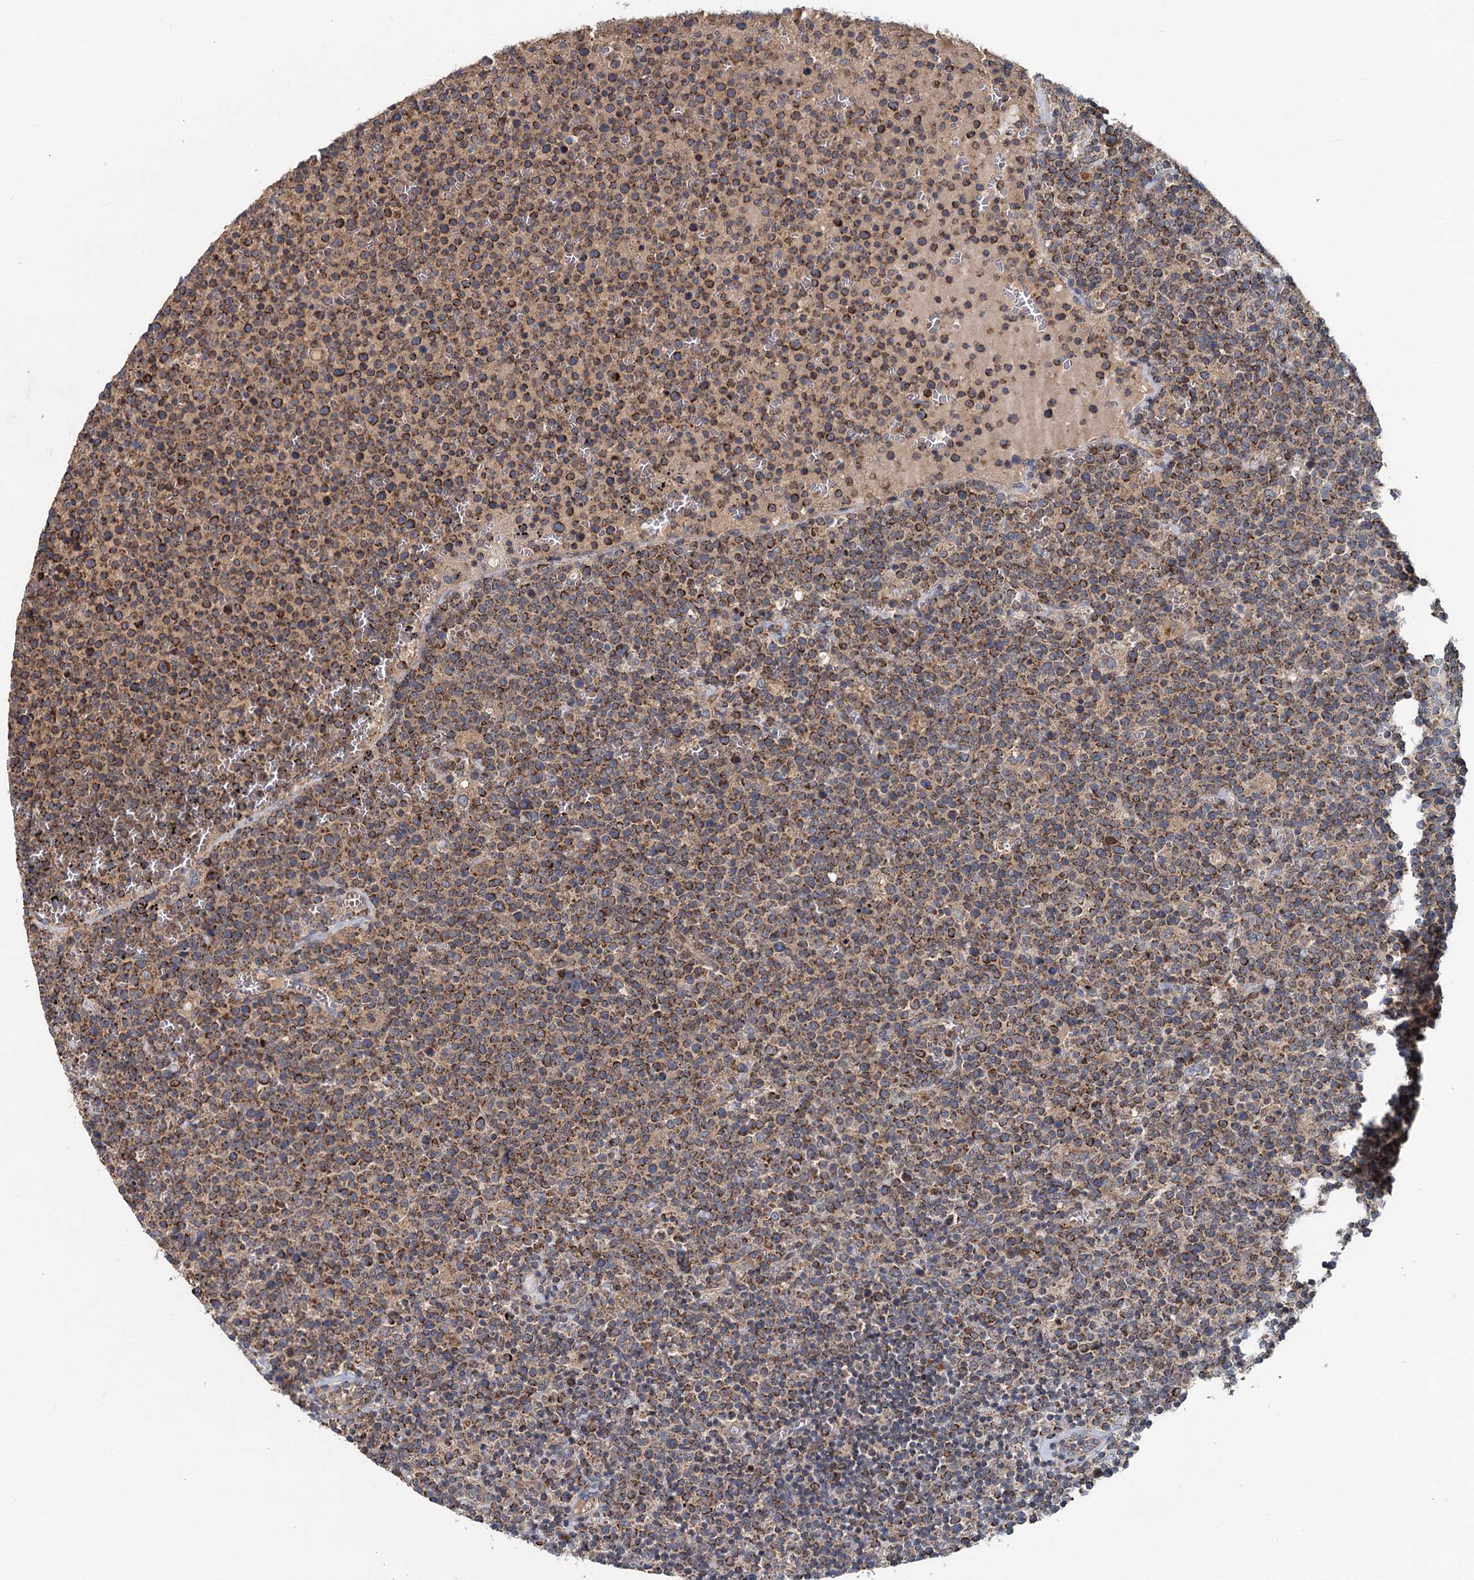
{"staining": {"intensity": "moderate", "quantity": ">75%", "location": "cytoplasmic/membranous"}, "tissue": "lymphoma", "cell_type": "Tumor cells", "image_type": "cancer", "snomed": [{"axis": "morphology", "description": "Malignant lymphoma, non-Hodgkin's type, High grade"}, {"axis": "topography", "description": "Lymph node"}], "caption": "Lymphoma stained with a brown dye reveals moderate cytoplasmic/membranous positive positivity in about >75% of tumor cells.", "gene": "OTUB1", "patient": {"sex": "male", "age": 61}}